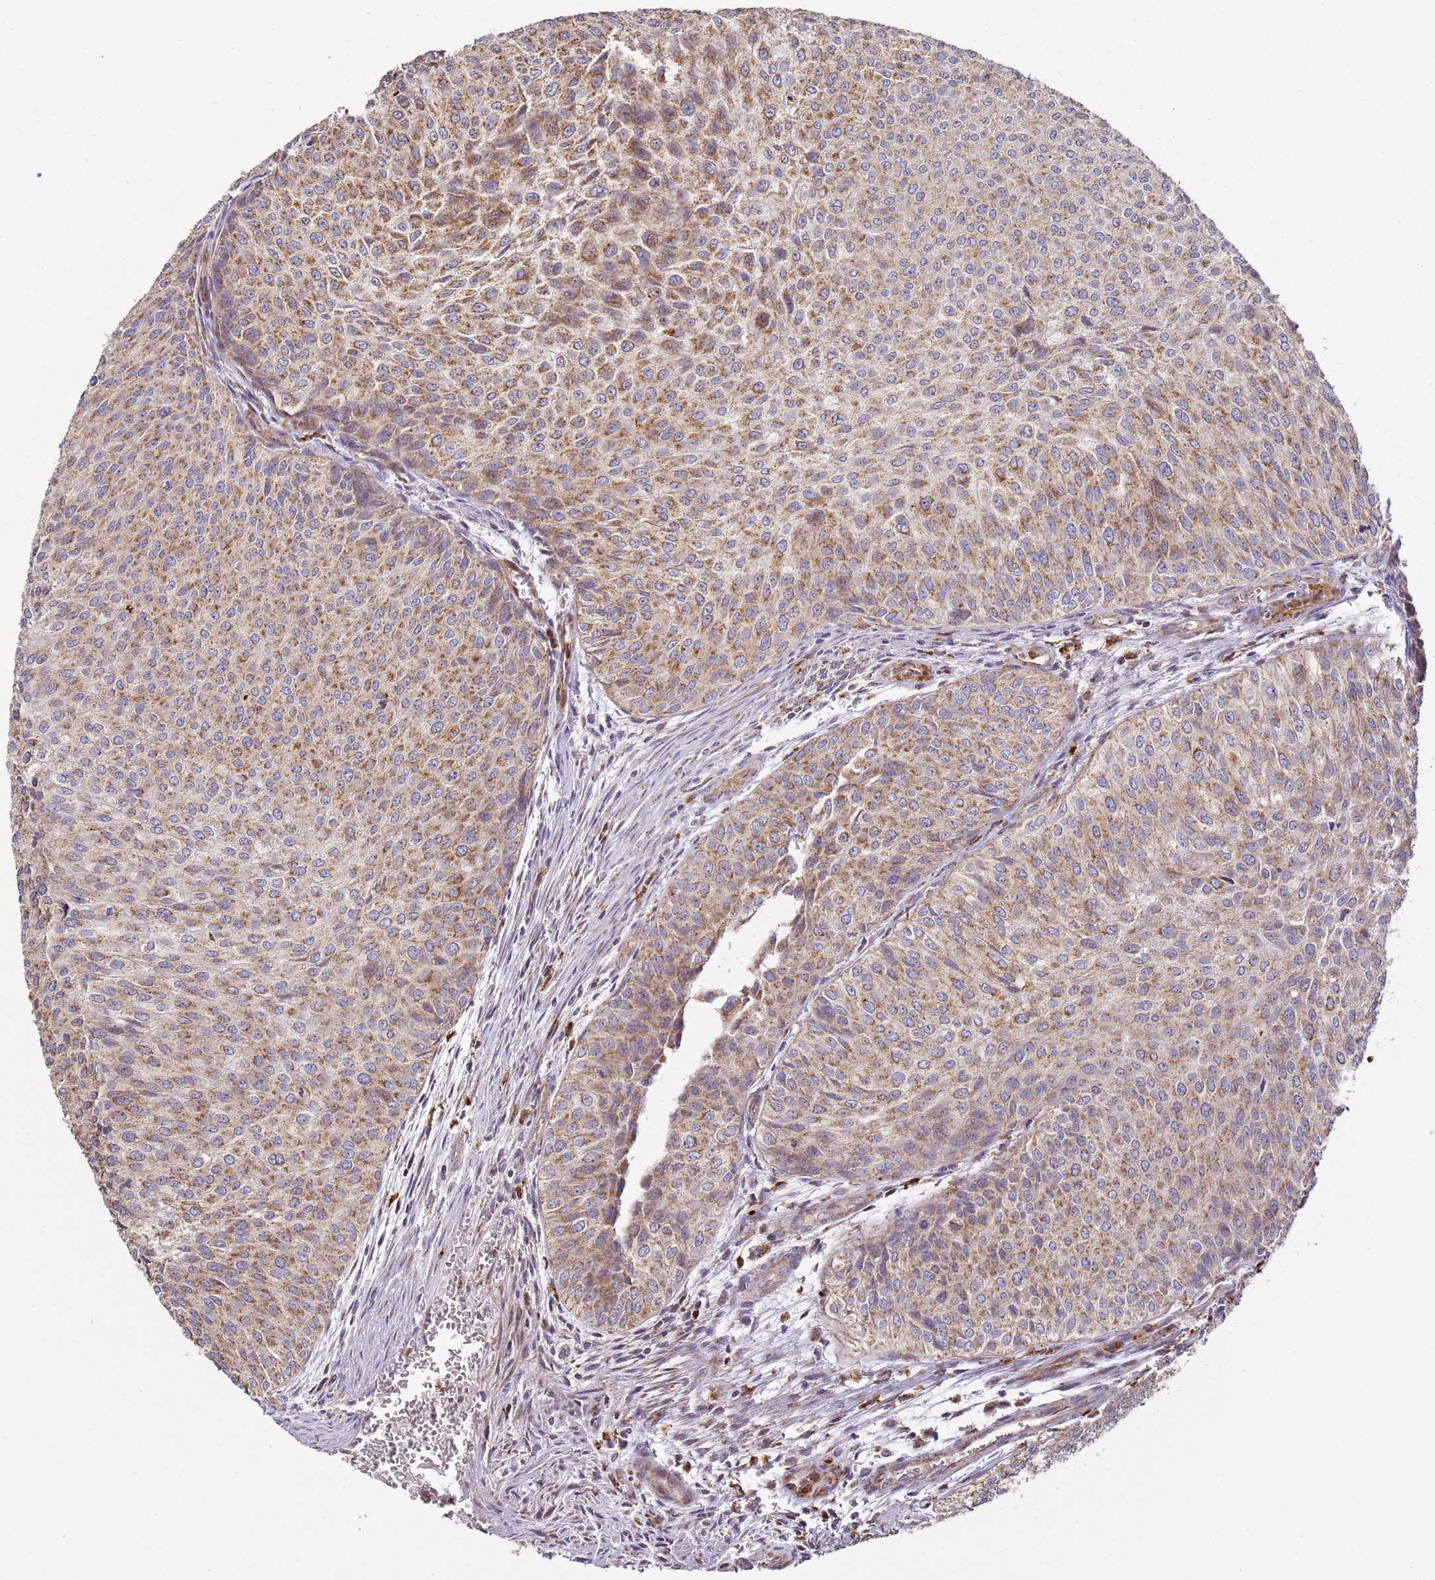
{"staining": {"intensity": "moderate", "quantity": ">75%", "location": "cytoplasmic/membranous"}, "tissue": "urothelial cancer", "cell_type": "Tumor cells", "image_type": "cancer", "snomed": [{"axis": "morphology", "description": "Urothelial carcinoma, Low grade"}, {"axis": "topography", "description": "Urinary bladder"}], "caption": "Moderate cytoplasmic/membranous protein staining is present in approximately >75% of tumor cells in low-grade urothelial carcinoma.", "gene": "FBXO33", "patient": {"sex": "male", "age": 84}}